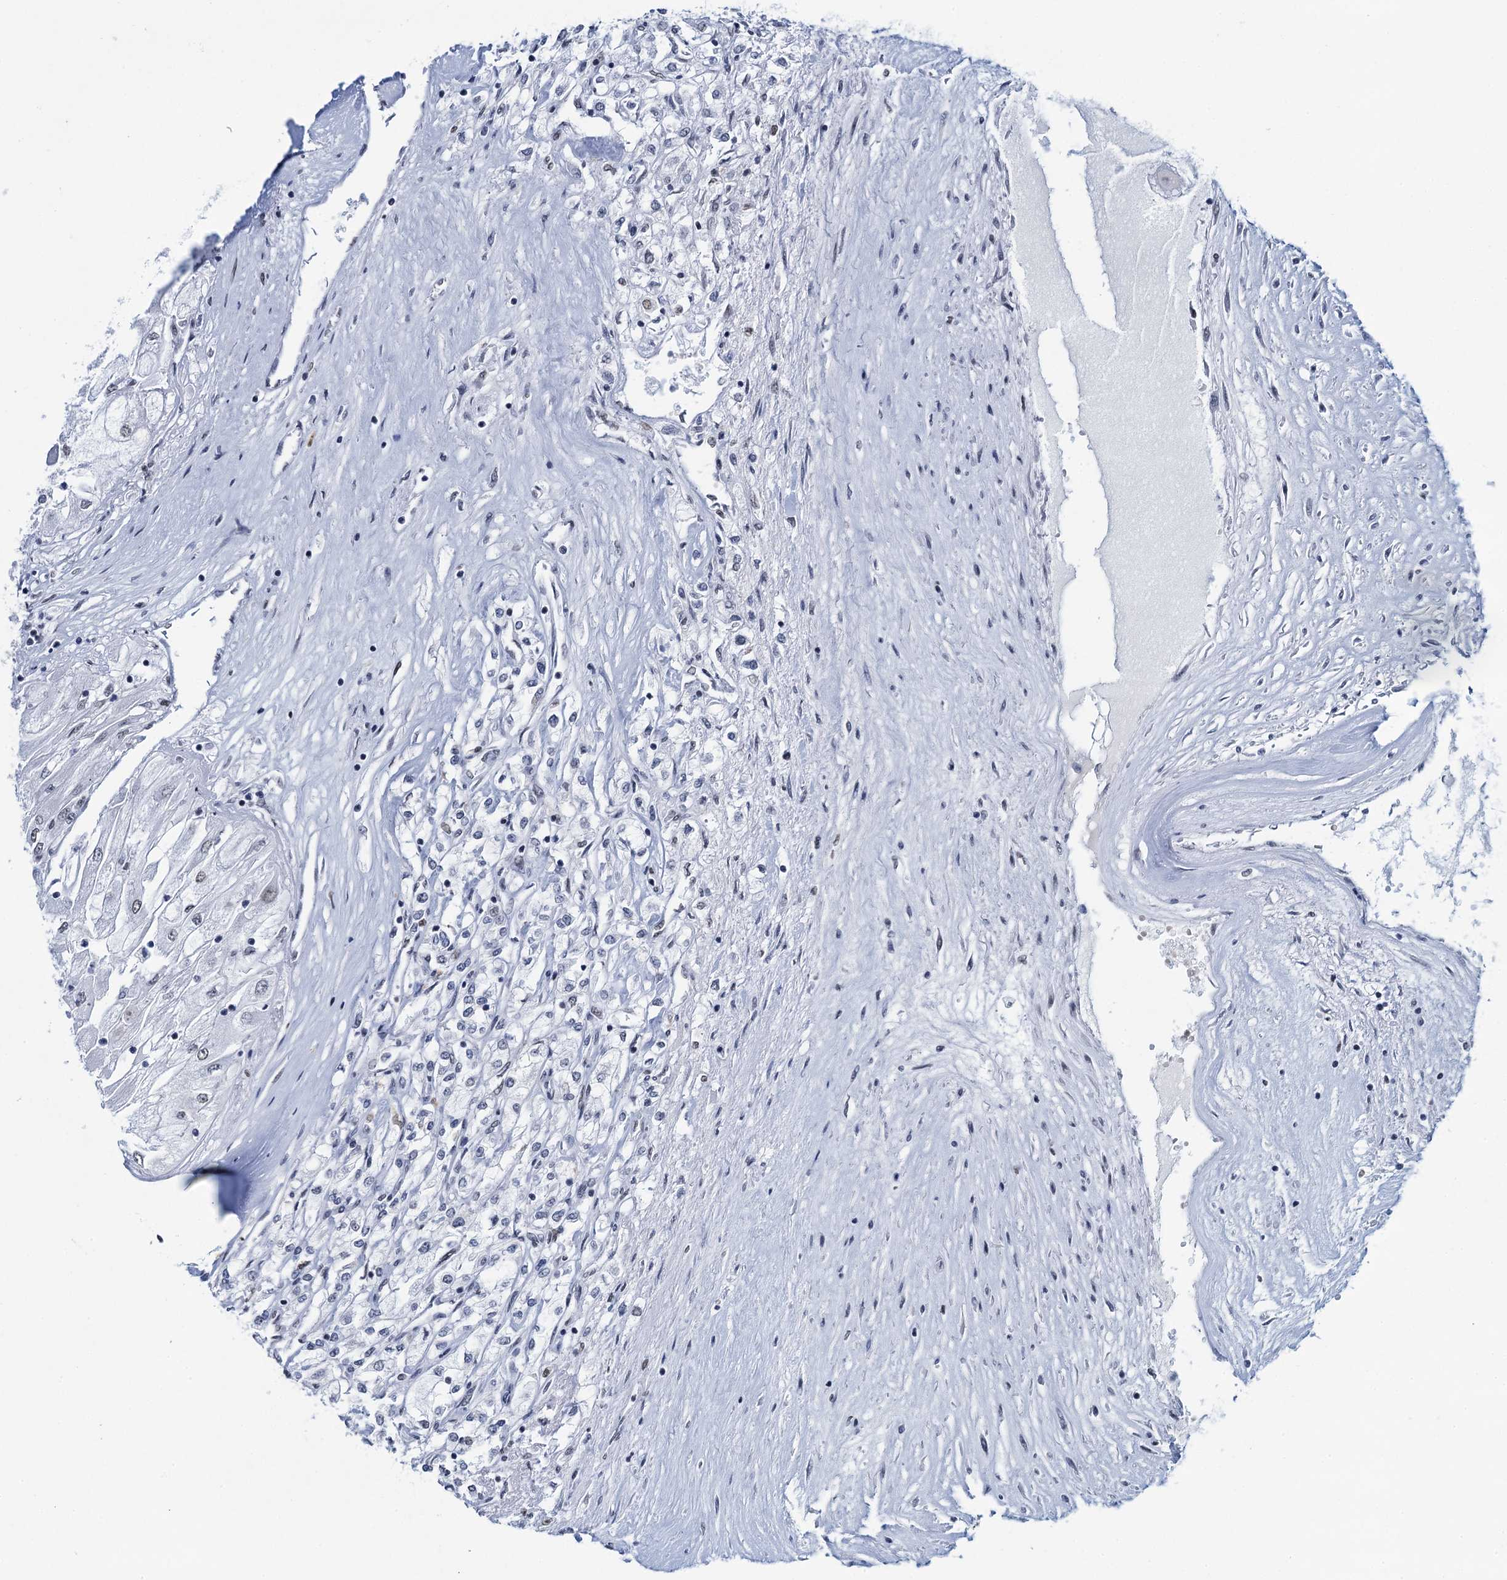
{"staining": {"intensity": "weak", "quantity": "<25%", "location": "nuclear"}, "tissue": "renal cancer", "cell_type": "Tumor cells", "image_type": "cancer", "snomed": [{"axis": "morphology", "description": "Adenocarcinoma, NOS"}, {"axis": "topography", "description": "Kidney"}], "caption": "Immunohistochemical staining of renal adenocarcinoma exhibits no significant expression in tumor cells. (DAB immunohistochemistry (IHC) visualized using brightfield microscopy, high magnification).", "gene": "HNRNPUL2", "patient": {"sex": "male", "age": 80}}